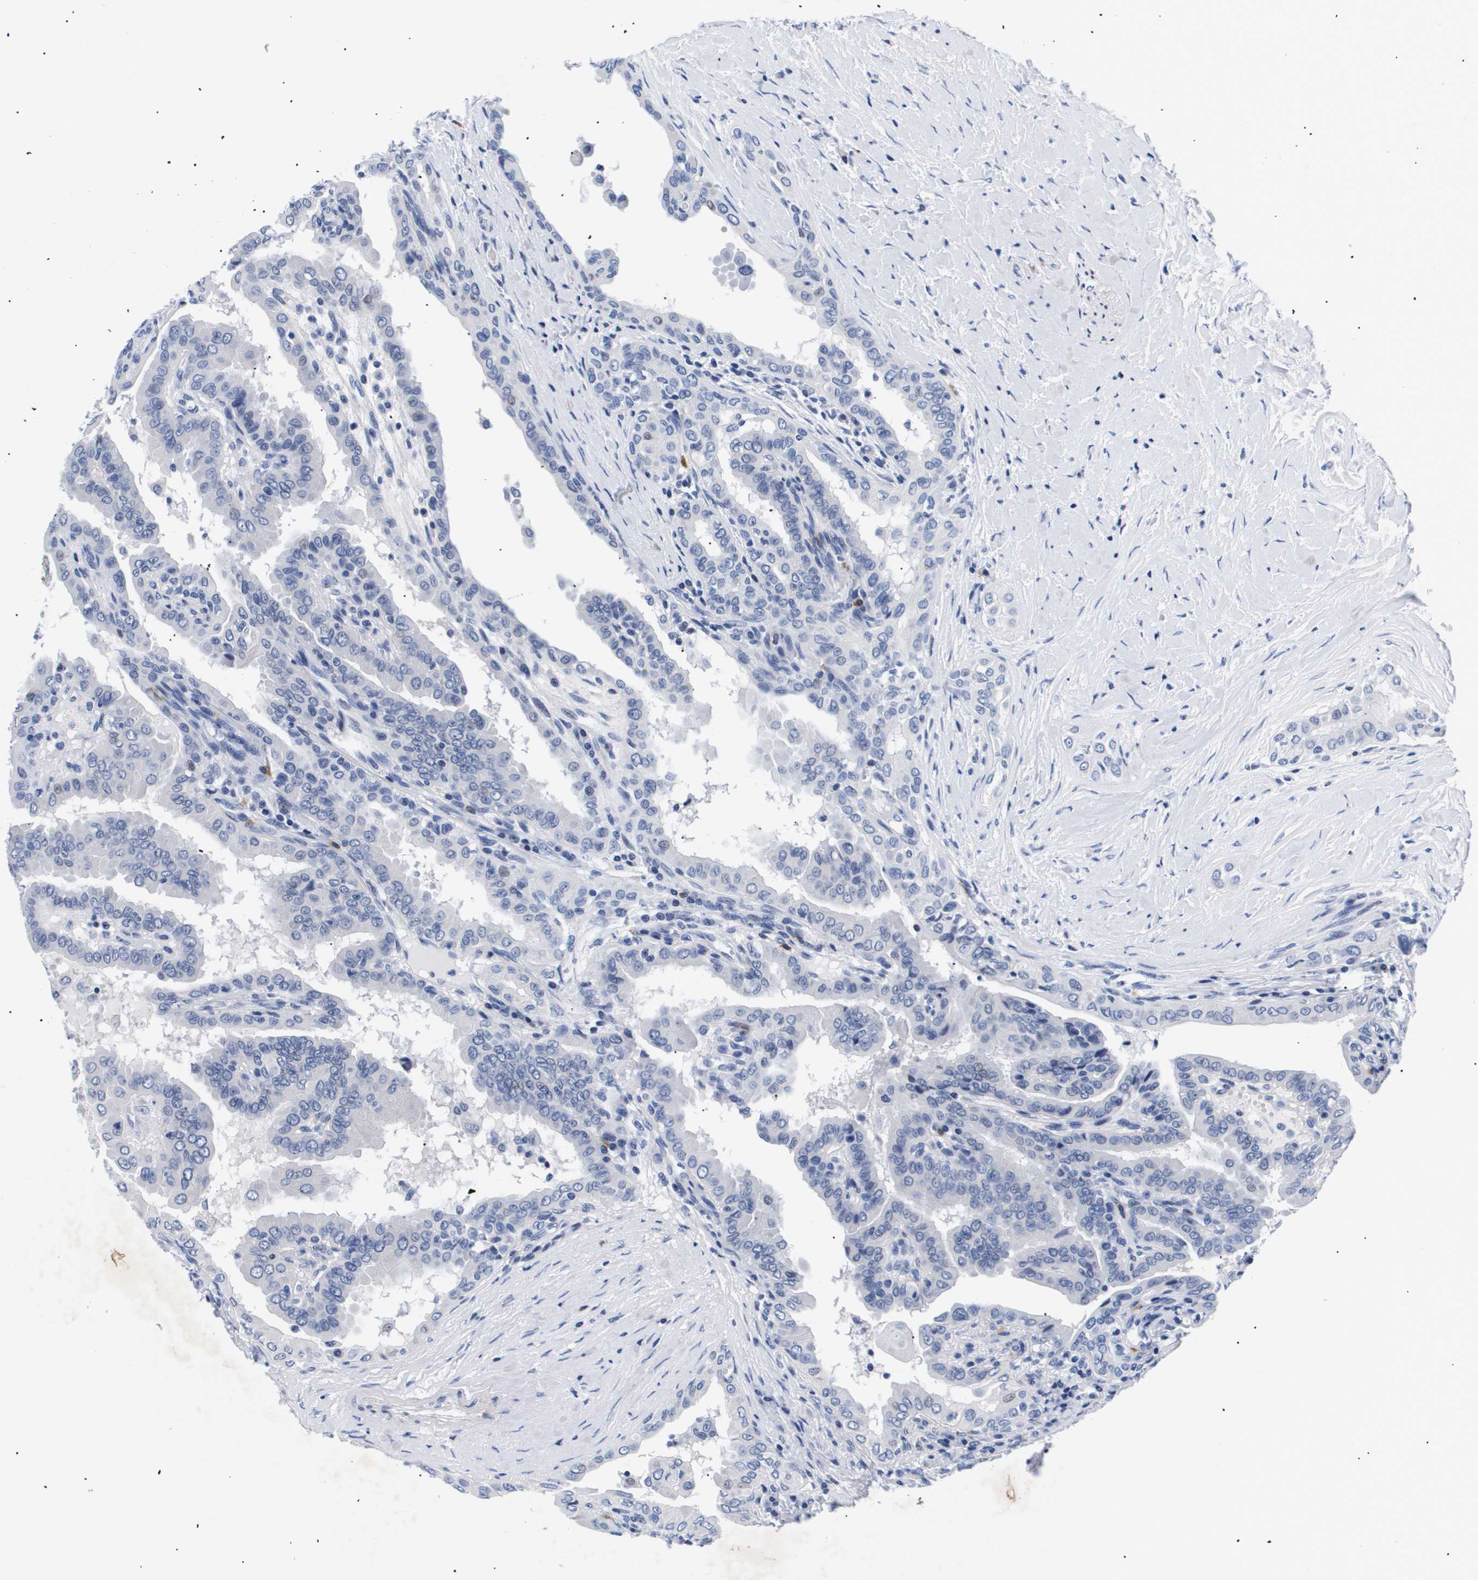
{"staining": {"intensity": "negative", "quantity": "none", "location": "none"}, "tissue": "thyroid cancer", "cell_type": "Tumor cells", "image_type": "cancer", "snomed": [{"axis": "morphology", "description": "Papillary adenocarcinoma, NOS"}, {"axis": "topography", "description": "Thyroid gland"}], "caption": "IHC of thyroid cancer reveals no staining in tumor cells.", "gene": "SHD", "patient": {"sex": "male", "age": 33}}